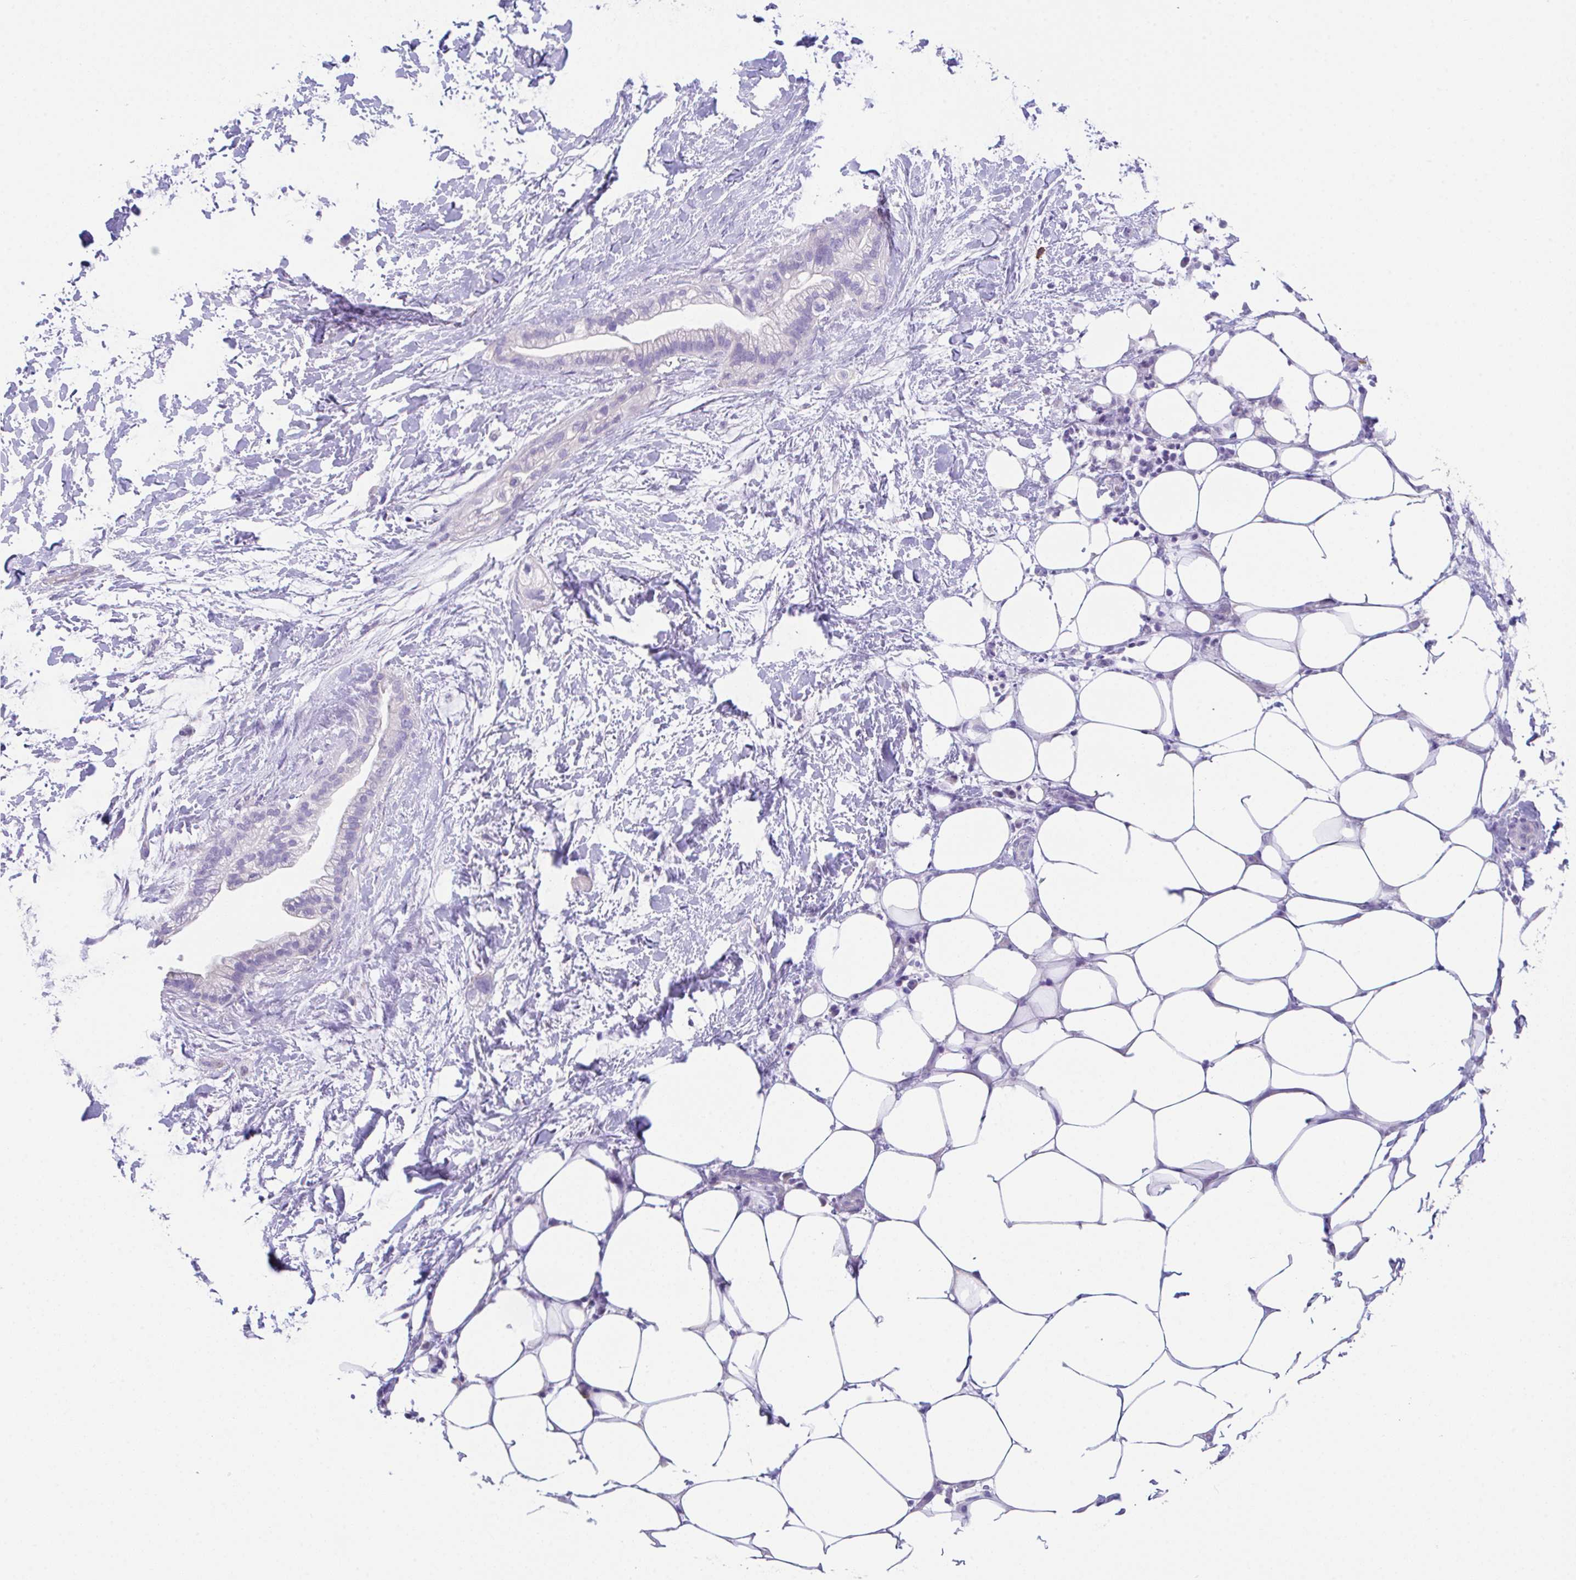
{"staining": {"intensity": "negative", "quantity": "none", "location": "none"}, "tissue": "pancreatic cancer", "cell_type": "Tumor cells", "image_type": "cancer", "snomed": [{"axis": "morphology", "description": "Adenocarcinoma, NOS"}, {"axis": "topography", "description": "Pancreas"}], "caption": "Immunohistochemistry (IHC) of pancreatic cancer (adenocarcinoma) reveals no staining in tumor cells.", "gene": "HACD4", "patient": {"sex": "male", "age": 44}}